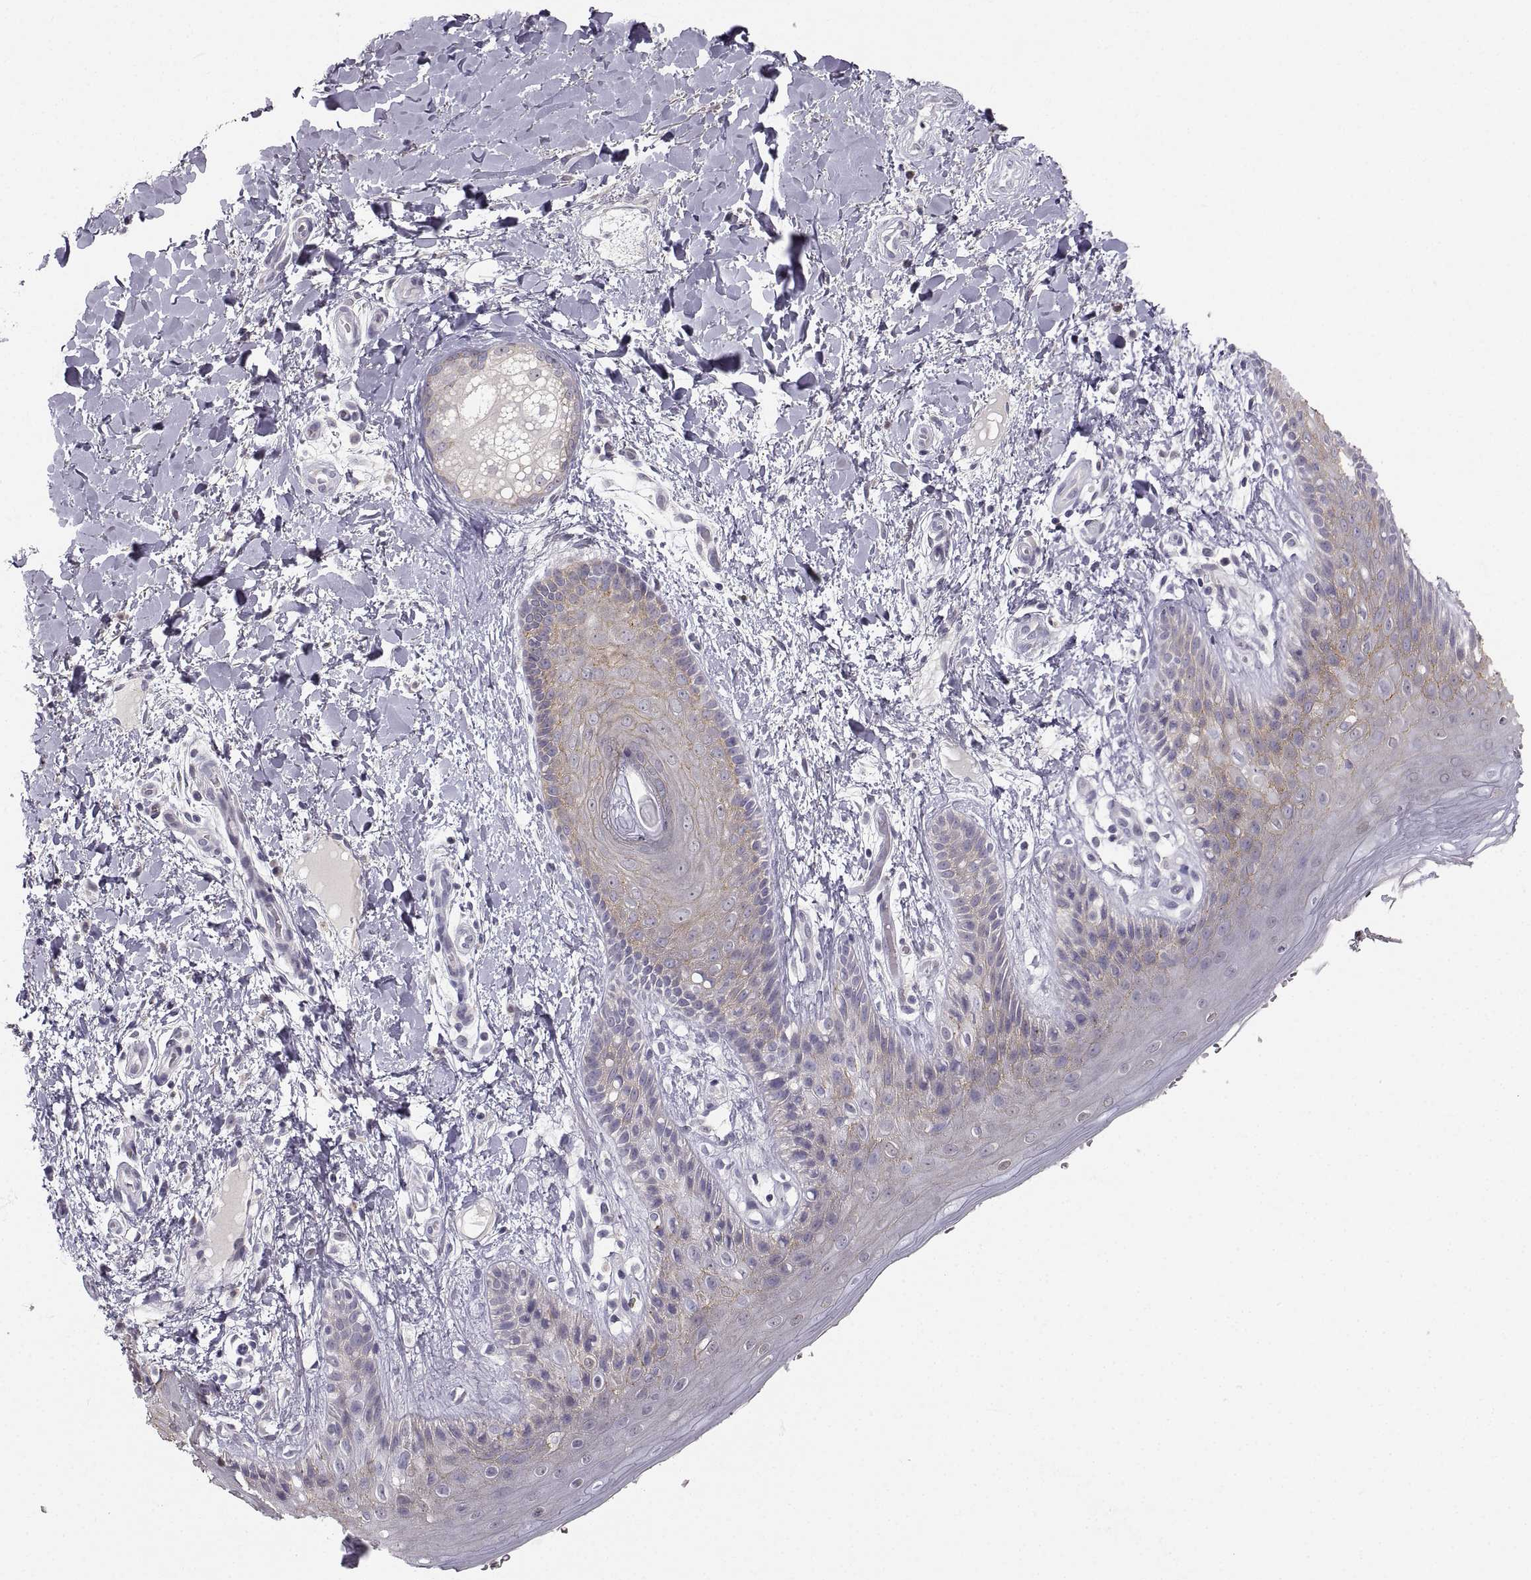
{"staining": {"intensity": "weak", "quantity": ">75%", "location": "cytoplasmic/membranous"}, "tissue": "skin", "cell_type": "Epidermal cells", "image_type": "normal", "snomed": [{"axis": "morphology", "description": "Normal tissue, NOS"}, {"axis": "topography", "description": "Anal"}], "caption": "High-power microscopy captured an immunohistochemistry (IHC) histopathology image of normal skin, revealing weak cytoplasmic/membranous positivity in about >75% of epidermal cells.", "gene": "ZNF185", "patient": {"sex": "male", "age": 36}}